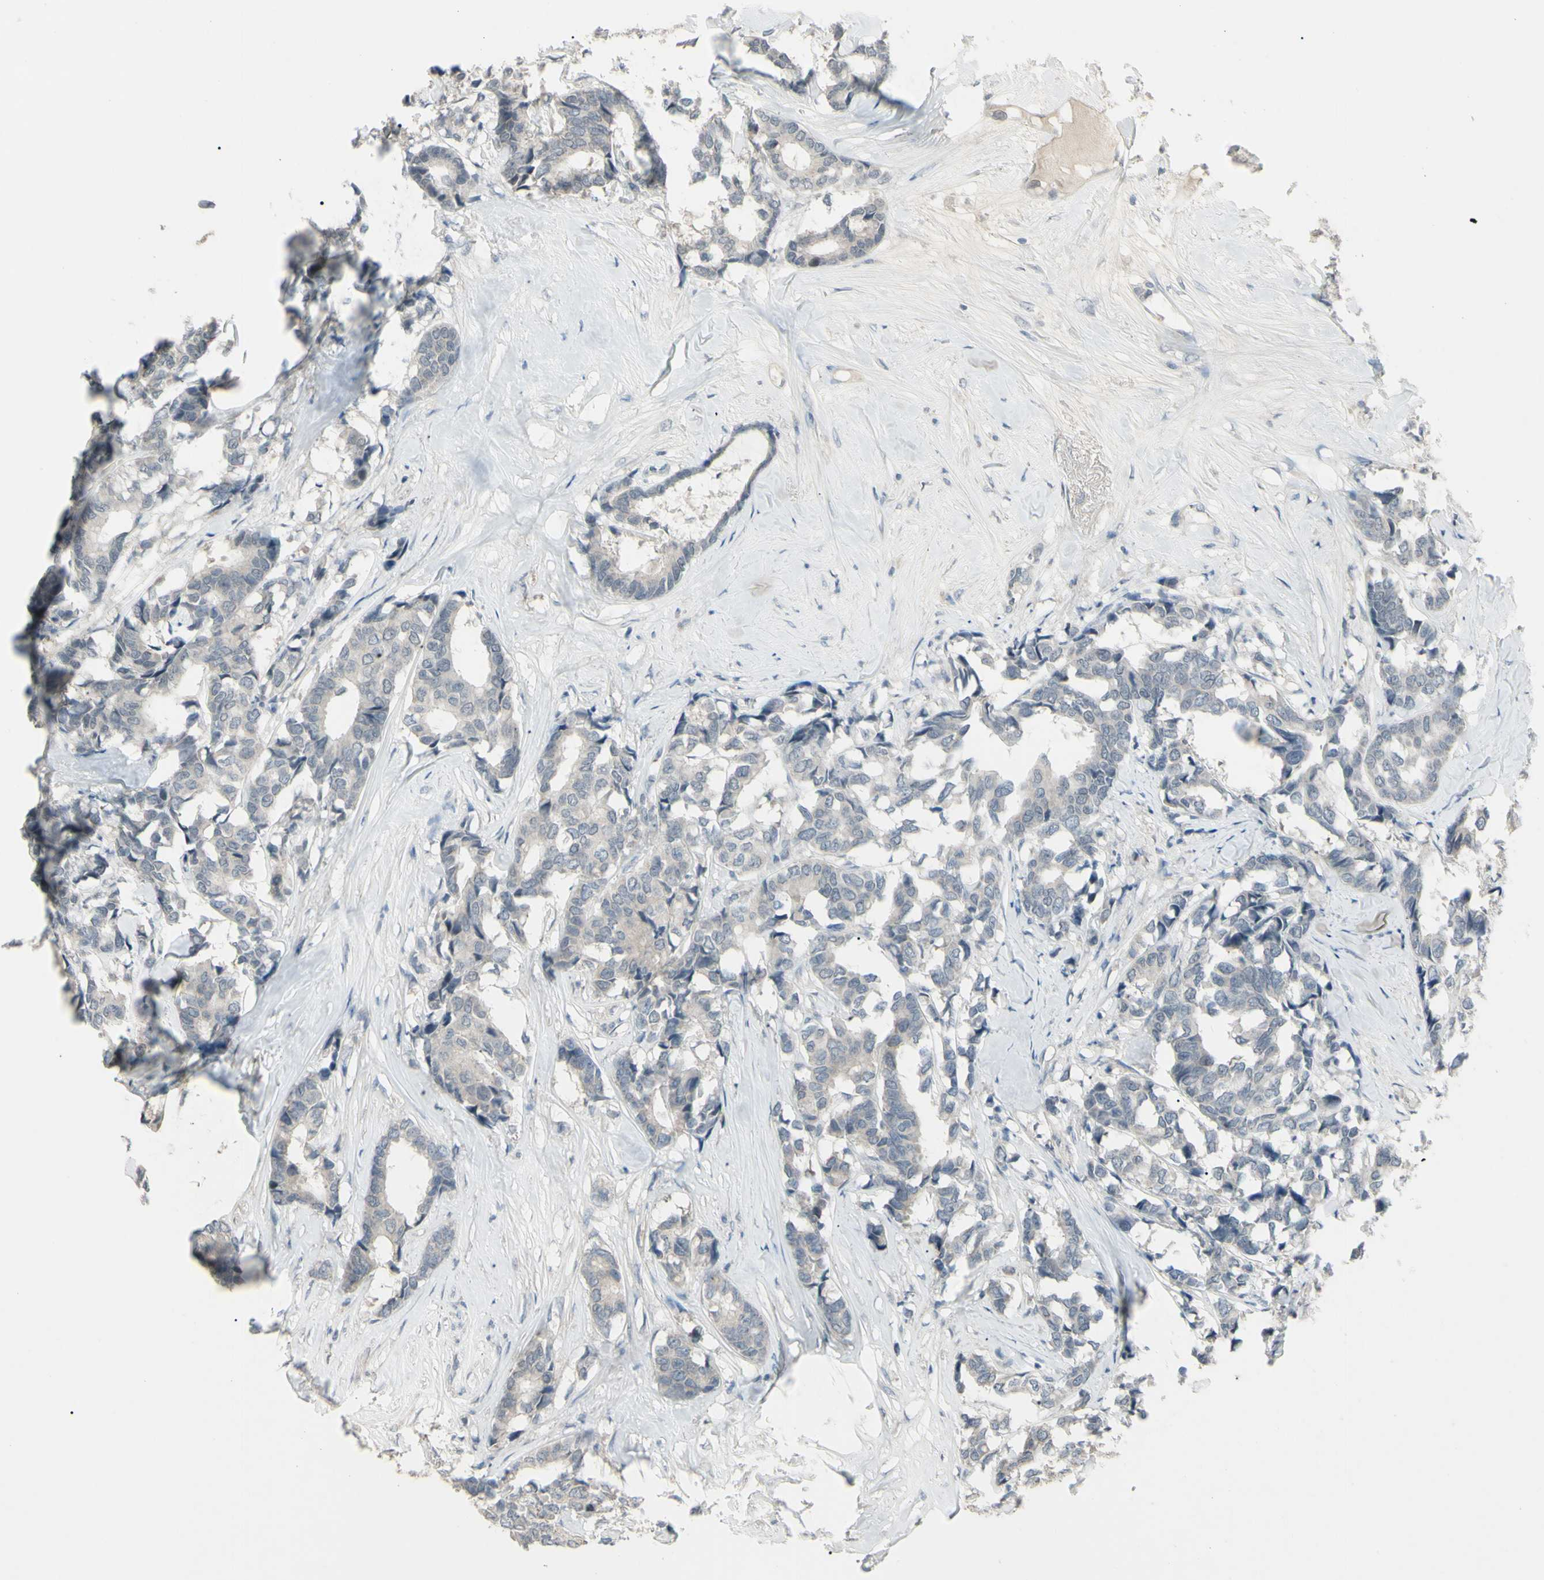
{"staining": {"intensity": "negative", "quantity": "none", "location": "none"}, "tissue": "breast cancer", "cell_type": "Tumor cells", "image_type": "cancer", "snomed": [{"axis": "morphology", "description": "Duct carcinoma"}, {"axis": "topography", "description": "Breast"}], "caption": "Infiltrating ductal carcinoma (breast) was stained to show a protein in brown. There is no significant staining in tumor cells.", "gene": "PIAS4", "patient": {"sex": "female", "age": 87}}